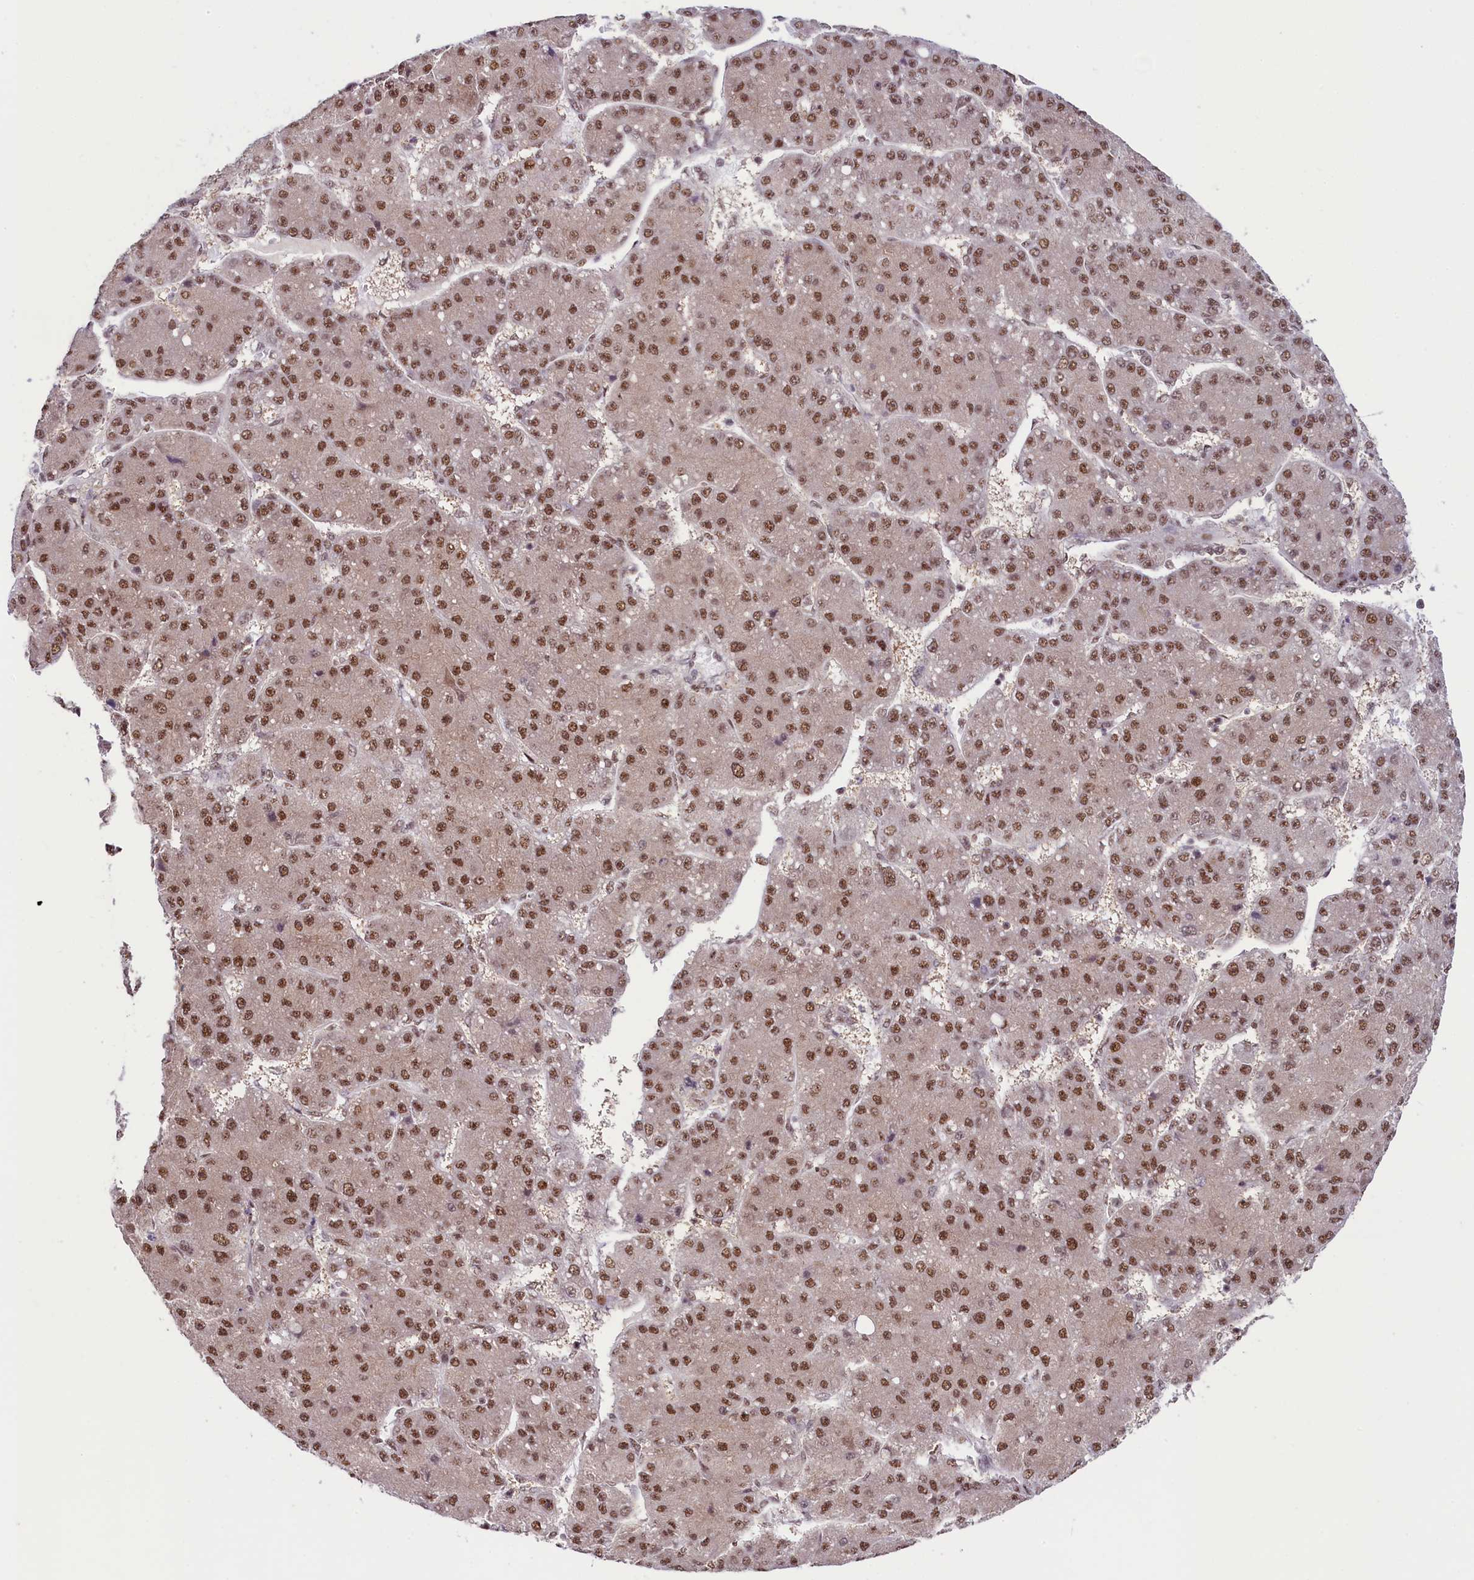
{"staining": {"intensity": "moderate", "quantity": ">75%", "location": "nuclear"}, "tissue": "liver cancer", "cell_type": "Tumor cells", "image_type": "cancer", "snomed": [{"axis": "morphology", "description": "Carcinoma, Hepatocellular, NOS"}, {"axis": "topography", "description": "Liver"}], "caption": "Immunohistochemical staining of liver cancer (hepatocellular carcinoma) displays medium levels of moderate nuclear staining in approximately >75% of tumor cells.", "gene": "ANKS3", "patient": {"sex": "male", "age": 67}}